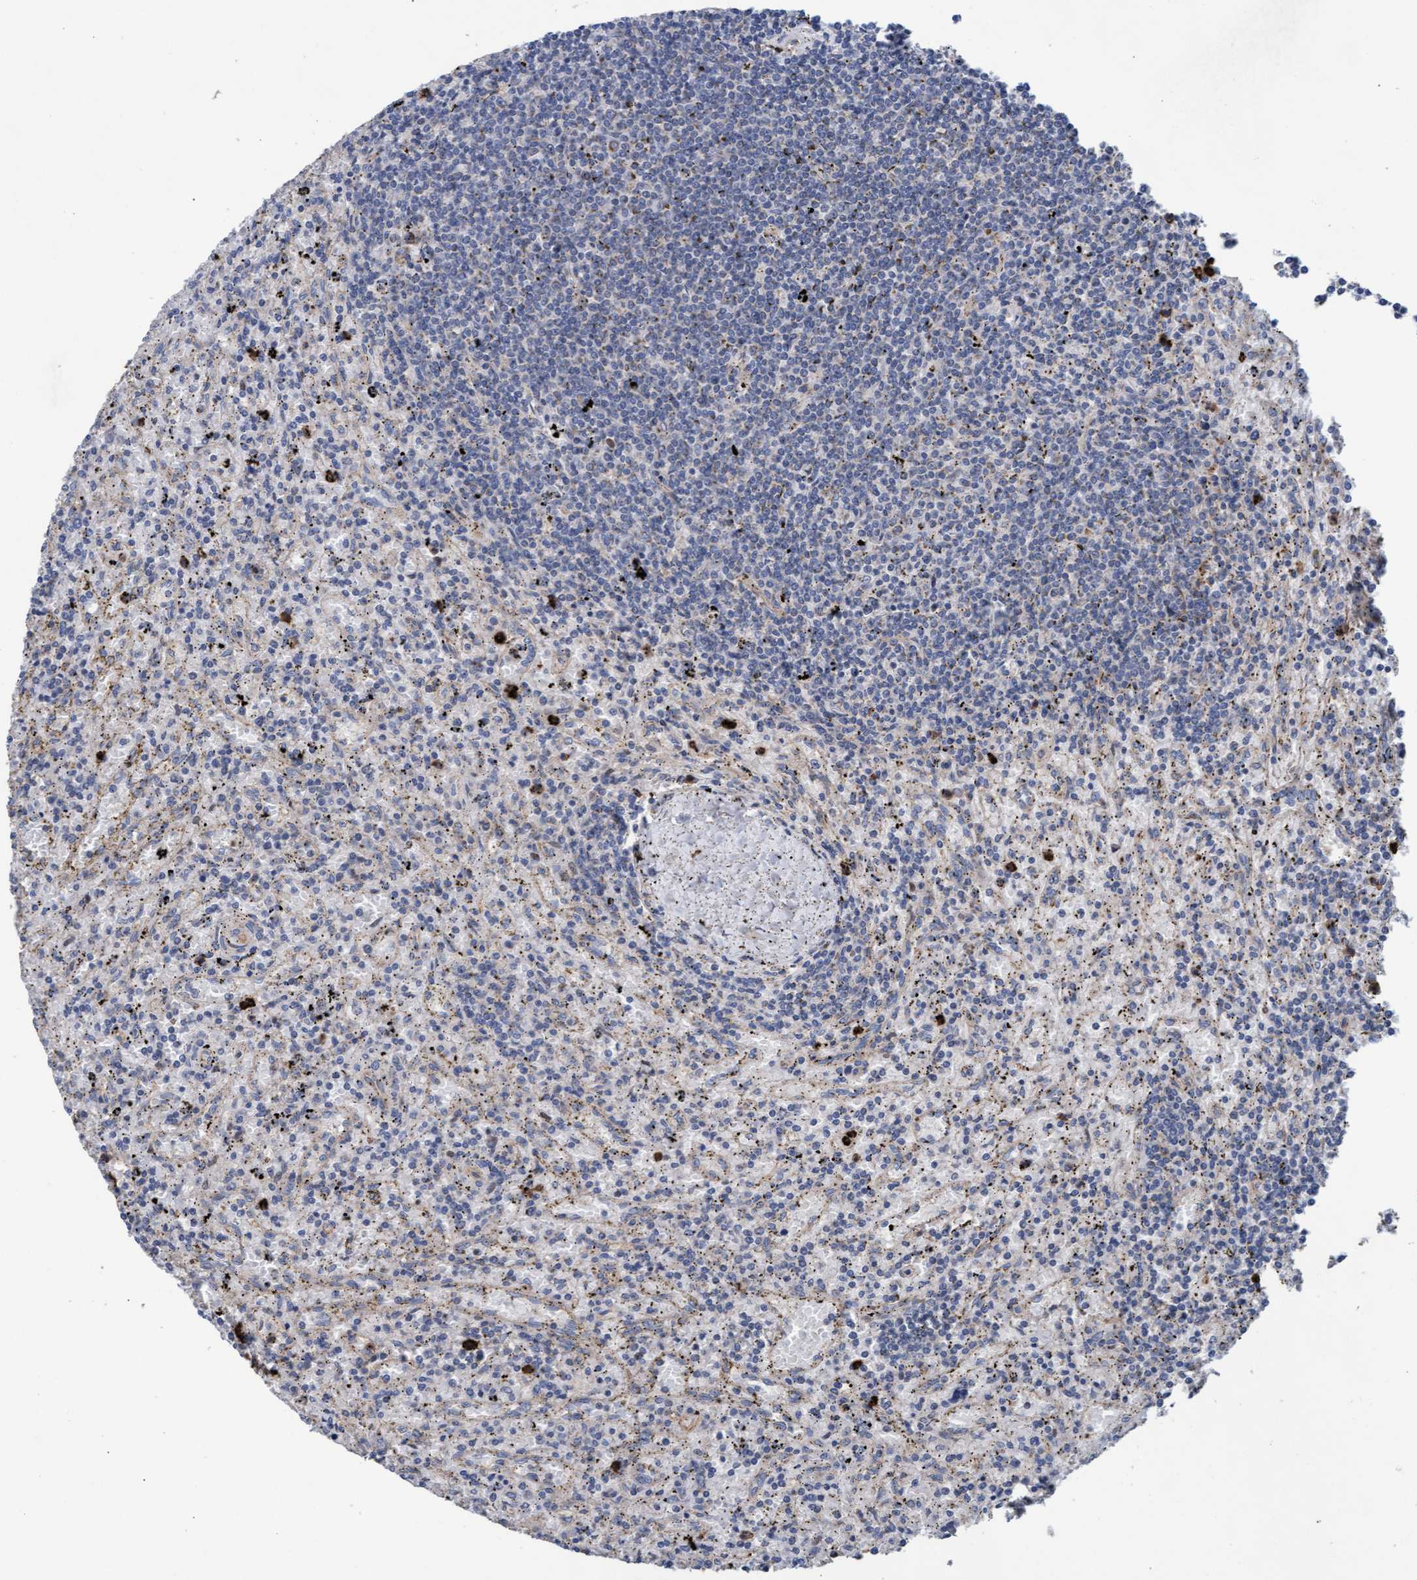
{"staining": {"intensity": "negative", "quantity": "none", "location": "none"}, "tissue": "lymphoma", "cell_type": "Tumor cells", "image_type": "cancer", "snomed": [{"axis": "morphology", "description": "Malignant lymphoma, non-Hodgkin's type, Low grade"}, {"axis": "topography", "description": "Spleen"}], "caption": "Immunohistochemistry photomicrograph of low-grade malignant lymphoma, non-Hodgkin's type stained for a protein (brown), which demonstrates no expression in tumor cells.", "gene": "MRPL38", "patient": {"sex": "male", "age": 76}}